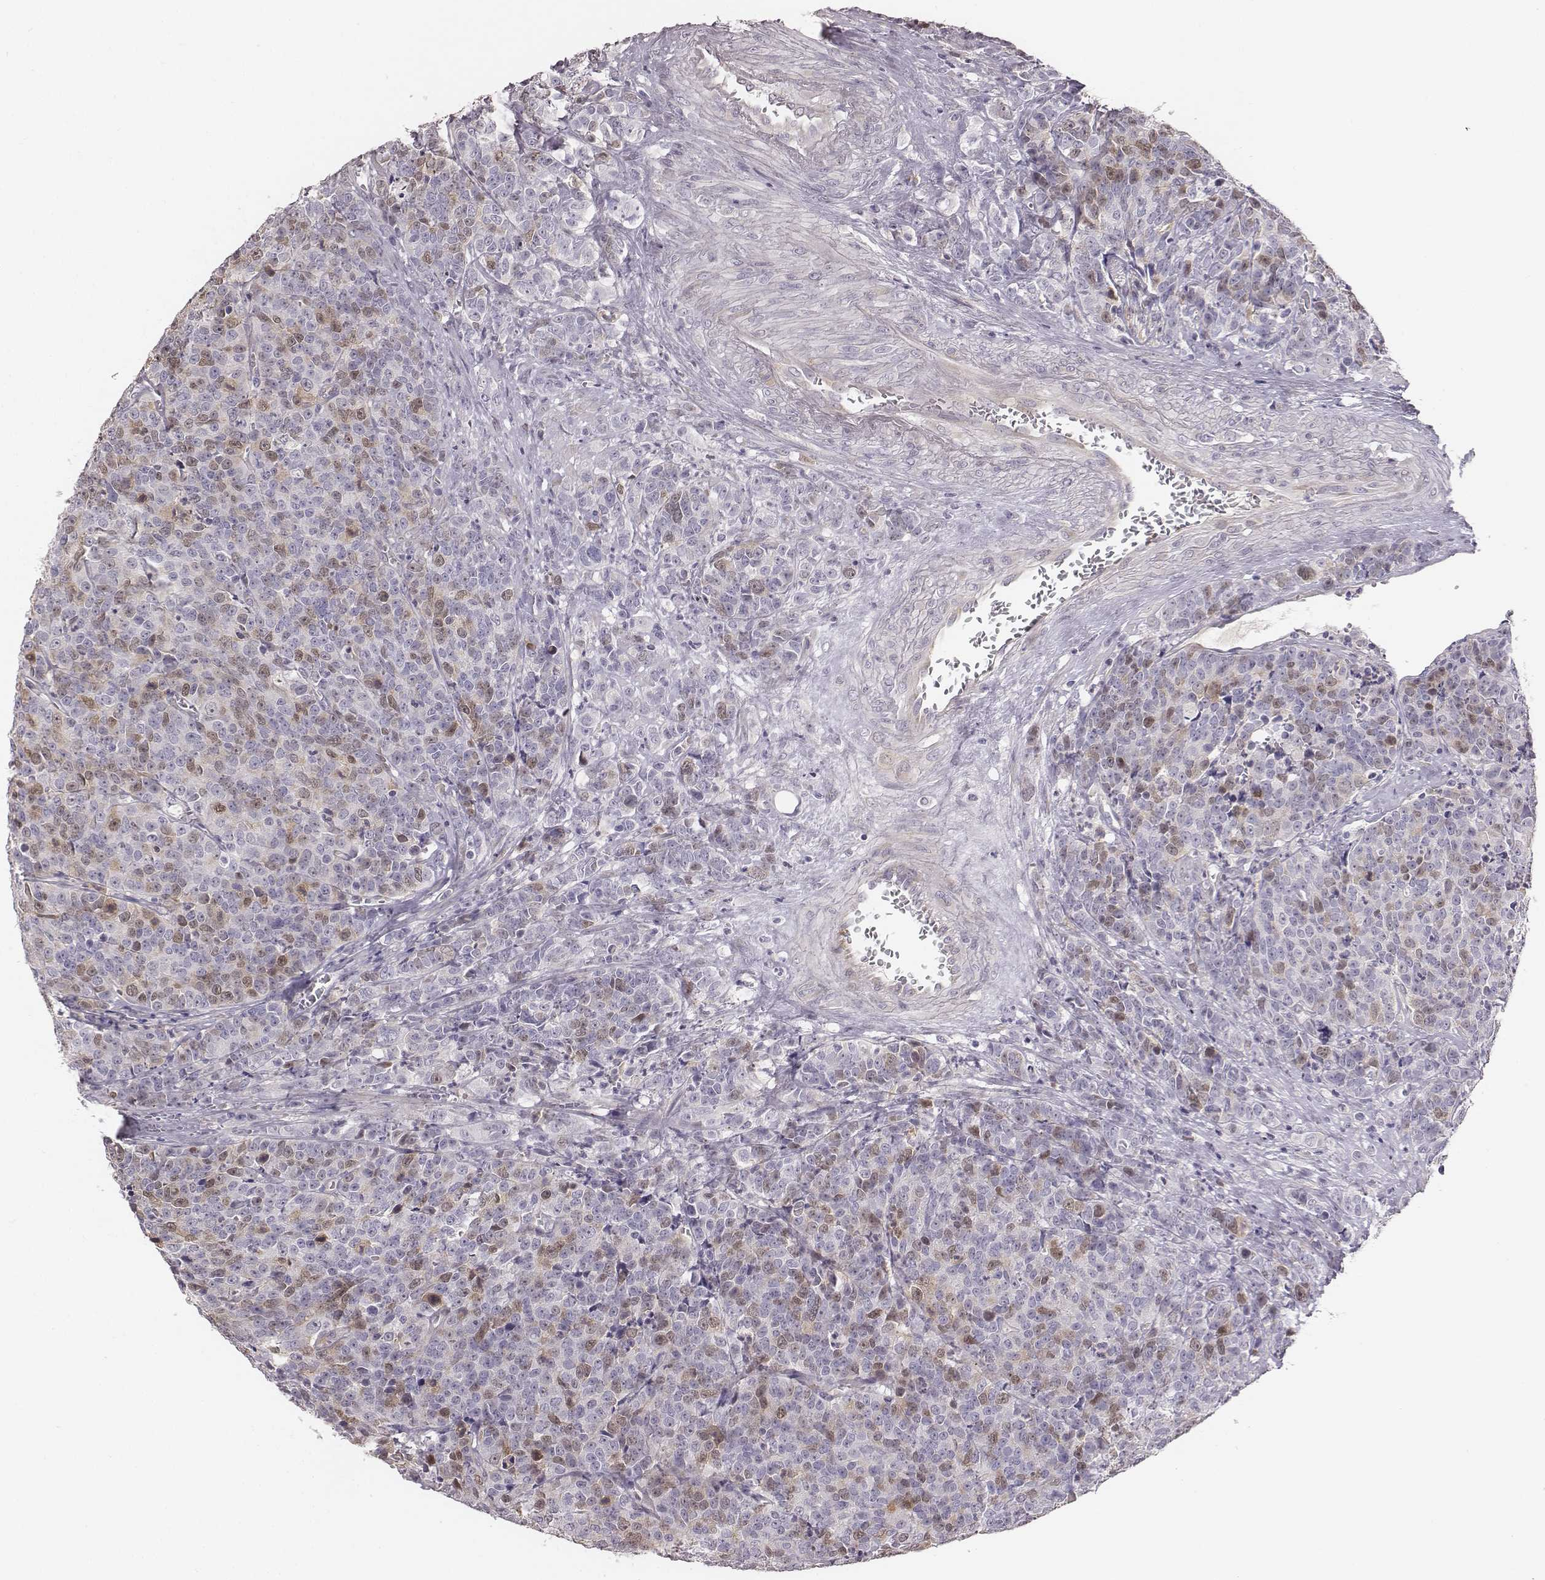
{"staining": {"intensity": "weak", "quantity": "<25%", "location": "nuclear"}, "tissue": "prostate cancer", "cell_type": "Tumor cells", "image_type": "cancer", "snomed": [{"axis": "morphology", "description": "Adenocarcinoma, NOS"}, {"axis": "topography", "description": "Prostate"}], "caption": "This is a micrograph of immunohistochemistry staining of prostate cancer (adenocarcinoma), which shows no staining in tumor cells.", "gene": "PBK", "patient": {"sex": "male", "age": 67}}